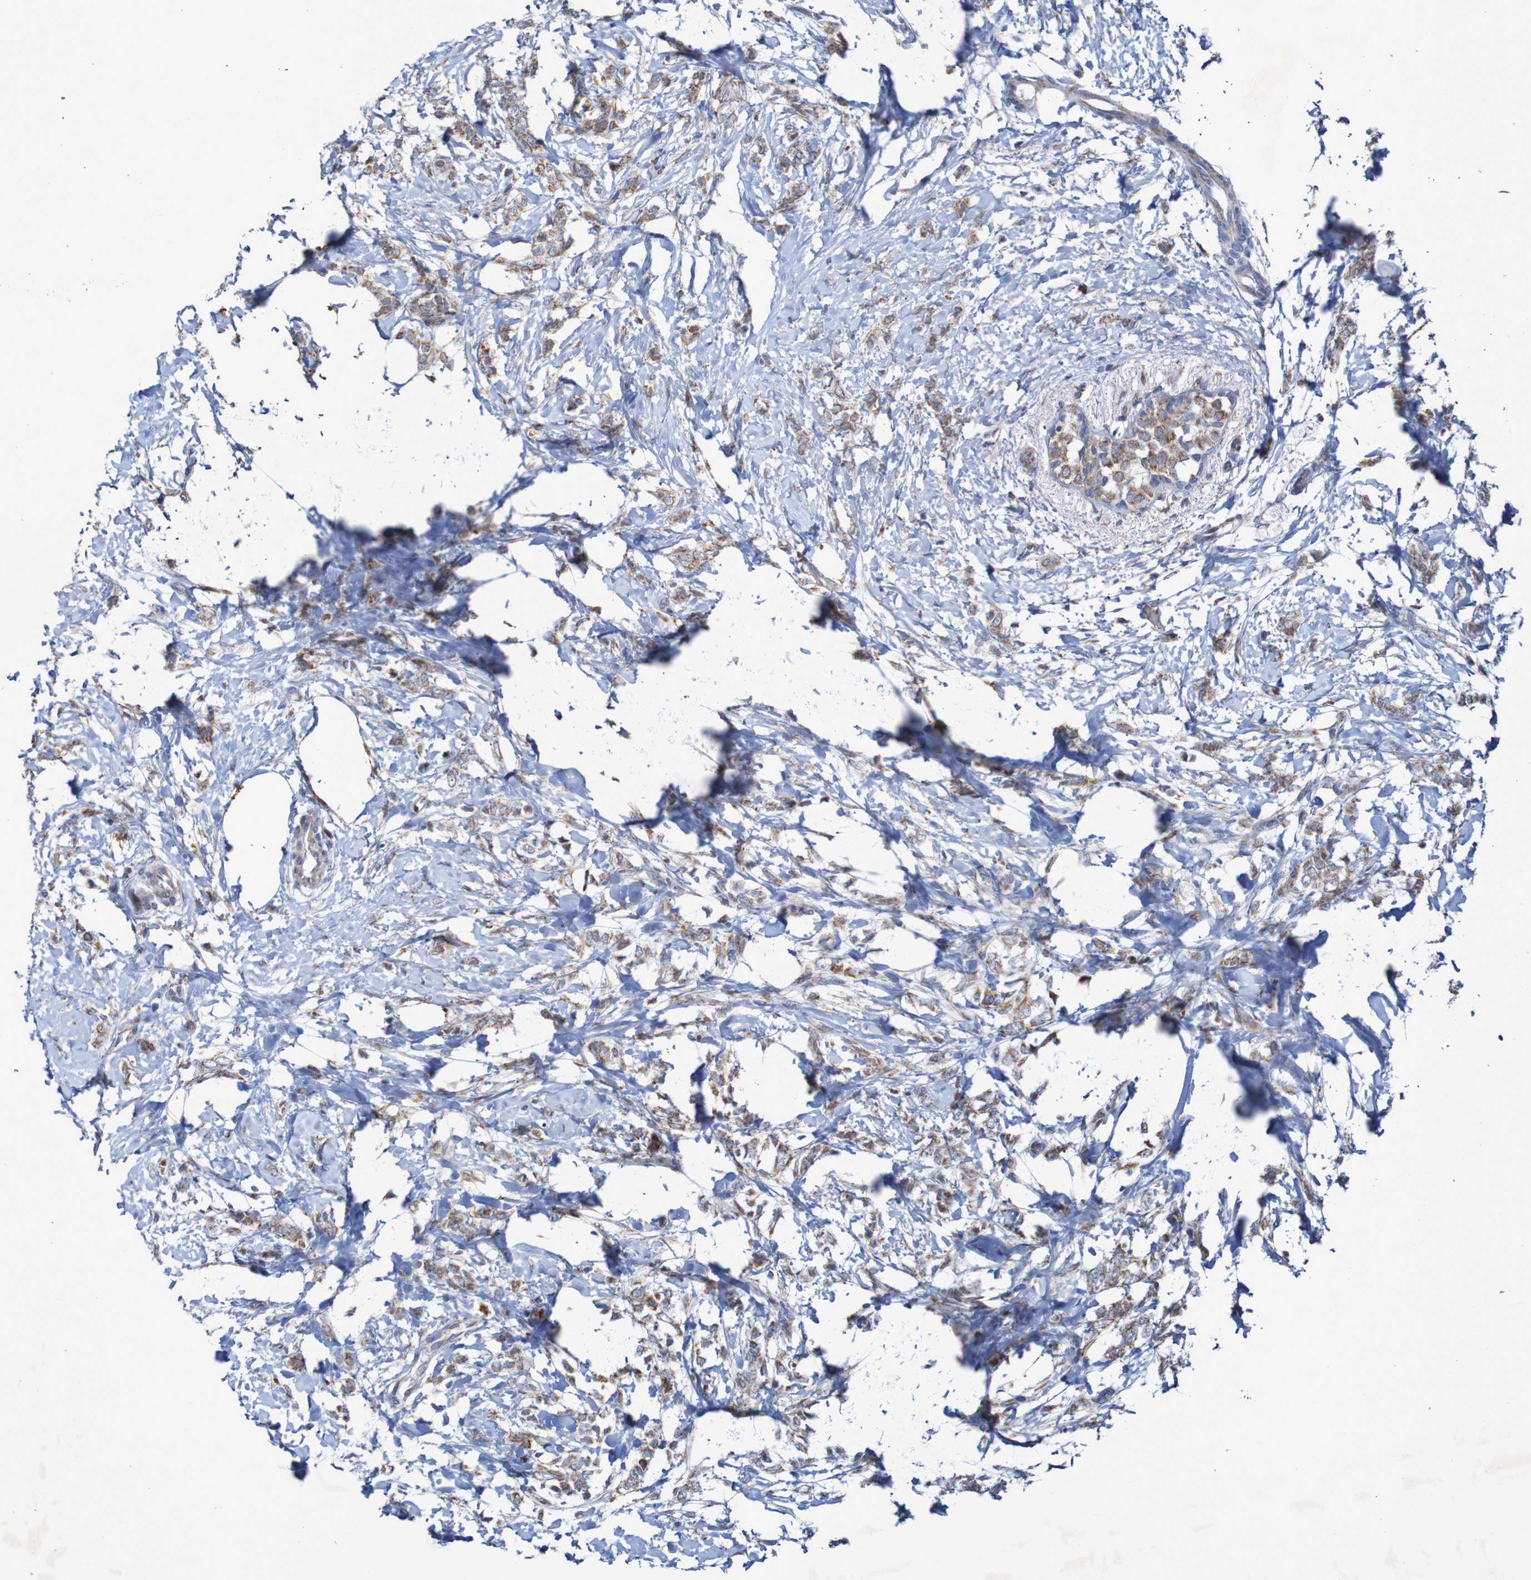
{"staining": {"intensity": "moderate", "quantity": ">75%", "location": "cytoplasmic/membranous"}, "tissue": "breast cancer", "cell_type": "Tumor cells", "image_type": "cancer", "snomed": [{"axis": "morphology", "description": "Lobular carcinoma, in situ"}, {"axis": "morphology", "description": "Lobular carcinoma"}, {"axis": "topography", "description": "Breast"}], "caption": "Breast lobular carcinoma stained with a brown dye displays moderate cytoplasmic/membranous positive expression in about >75% of tumor cells.", "gene": "CCDC51", "patient": {"sex": "female", "age": 41}}